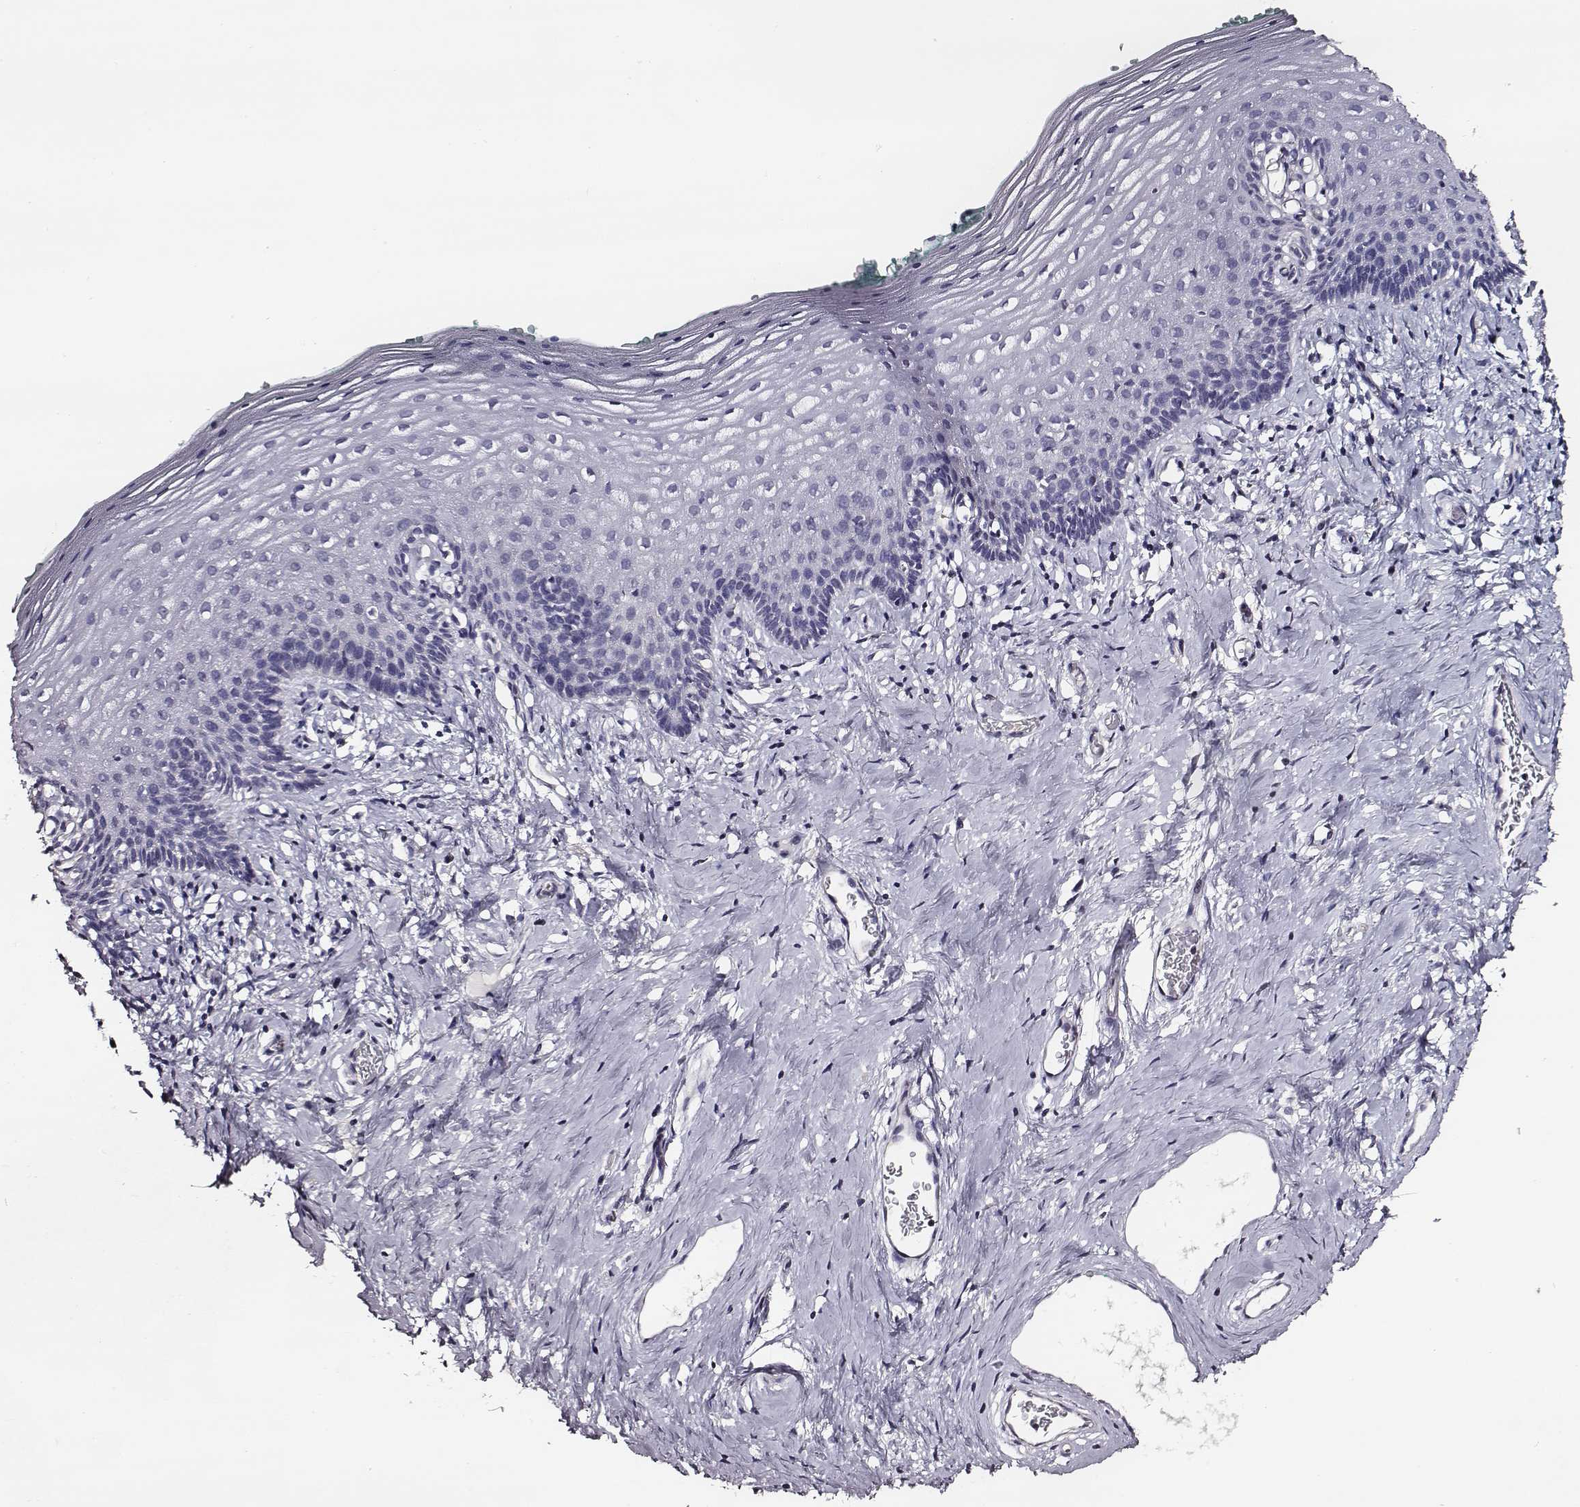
{"staining": {"intensity": "negative", "quantity": "none", "location": "none"}, "tissue": "vagina", "cell_type": "Squamous epithelial cells", "image_type": "normal", "snomed": [{"axis": "morphology", "description": "Normal tissue, NOS"}, {"axis": "topography", "description": "Vagina"}], "caption": "Micrograph shows no protein staining in squamous epithelial cells of benign vagina. (Immunohistochemistry, brightfield microscopy, high magnification).", "gene": "AADAT", "patient": {"sex": "female", "age": 42}}